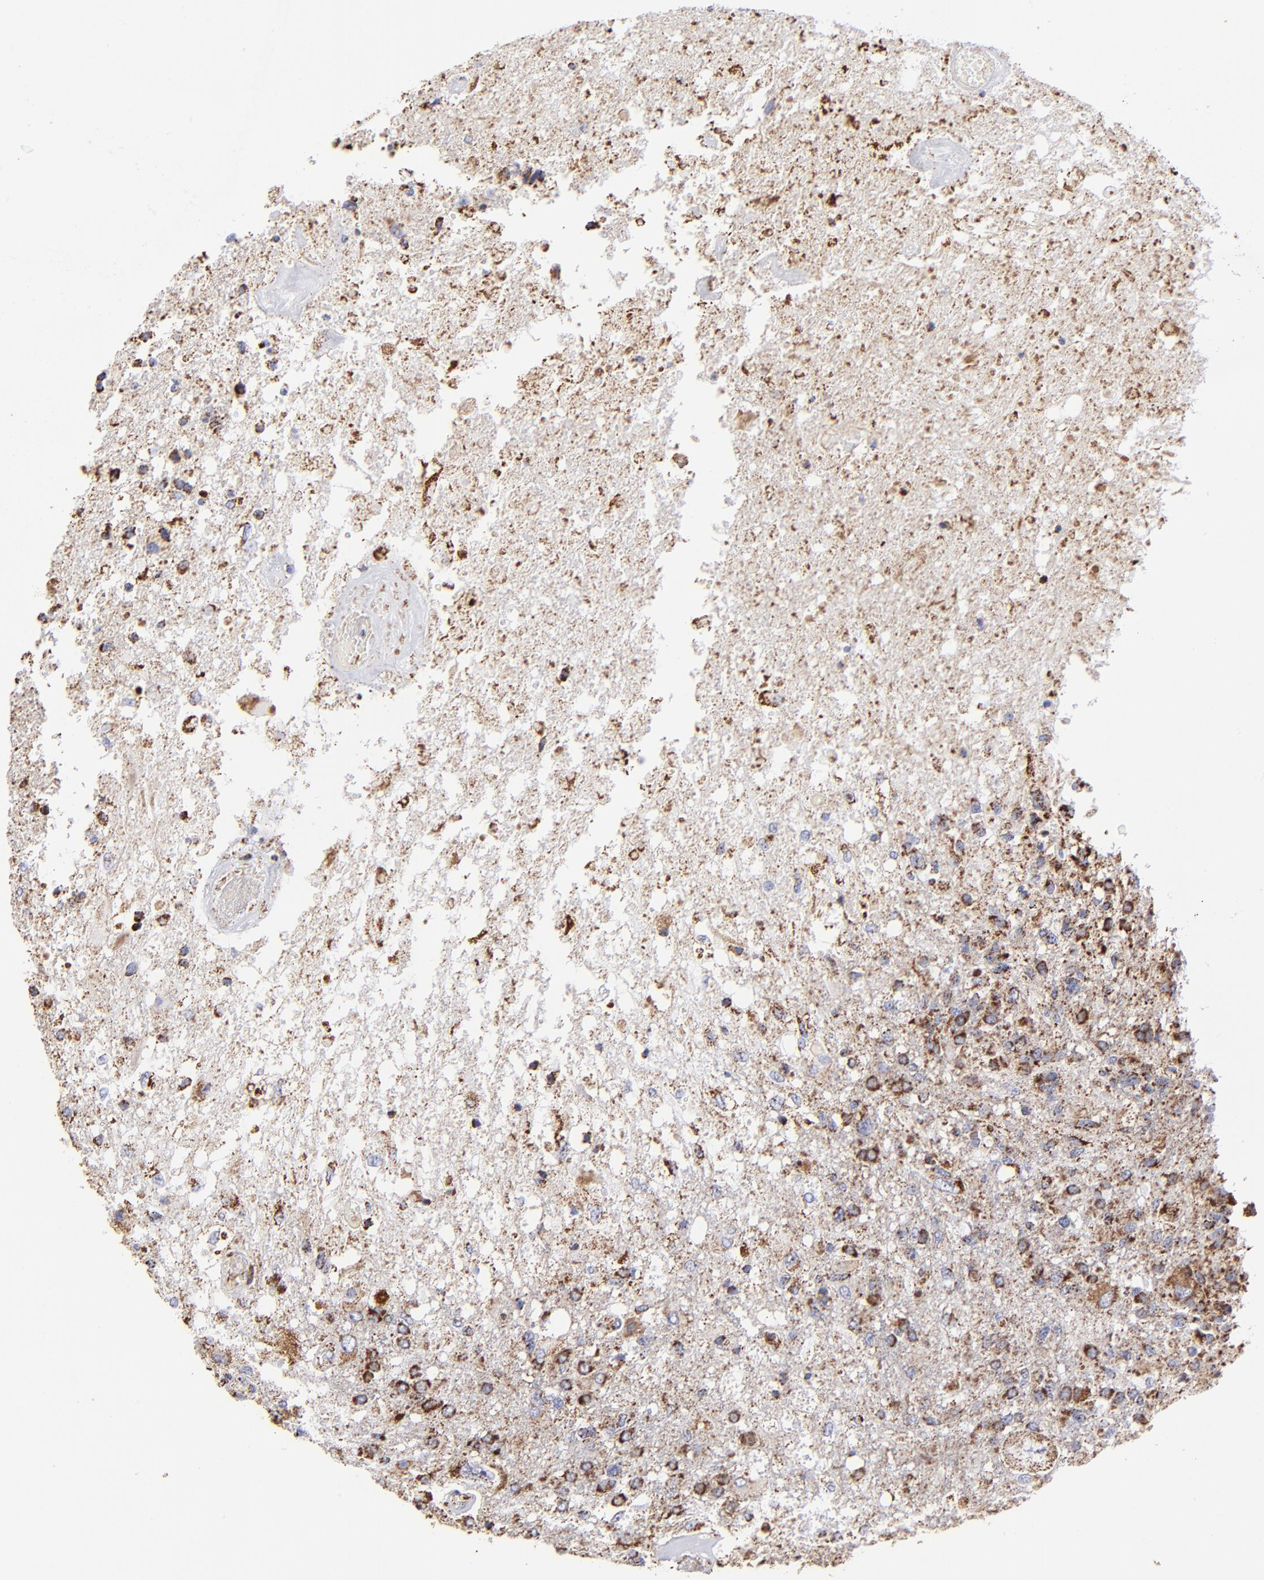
{"staining": {"intensity": "strong", "quantity": ">75%", "location": "cytoplasmic/membranous"}, "tissue": "glioma", "cell_type": "Tumor cells", "image_type": "cancer", "snomed": [{"axis": "morphology", "description": "Glioma, malignant, High grade"}, {"axis": "topography", "description": "Cerebral cortex"}], "caption": "IHC micrograph of glioma stained for a protein (brown), which exhibits high levels of strong cytoplasmic/membranous positivity in approximately >75% of tumor cells.", "gene": "PHB1", "patient": {"sex": "male", "age": 79}}